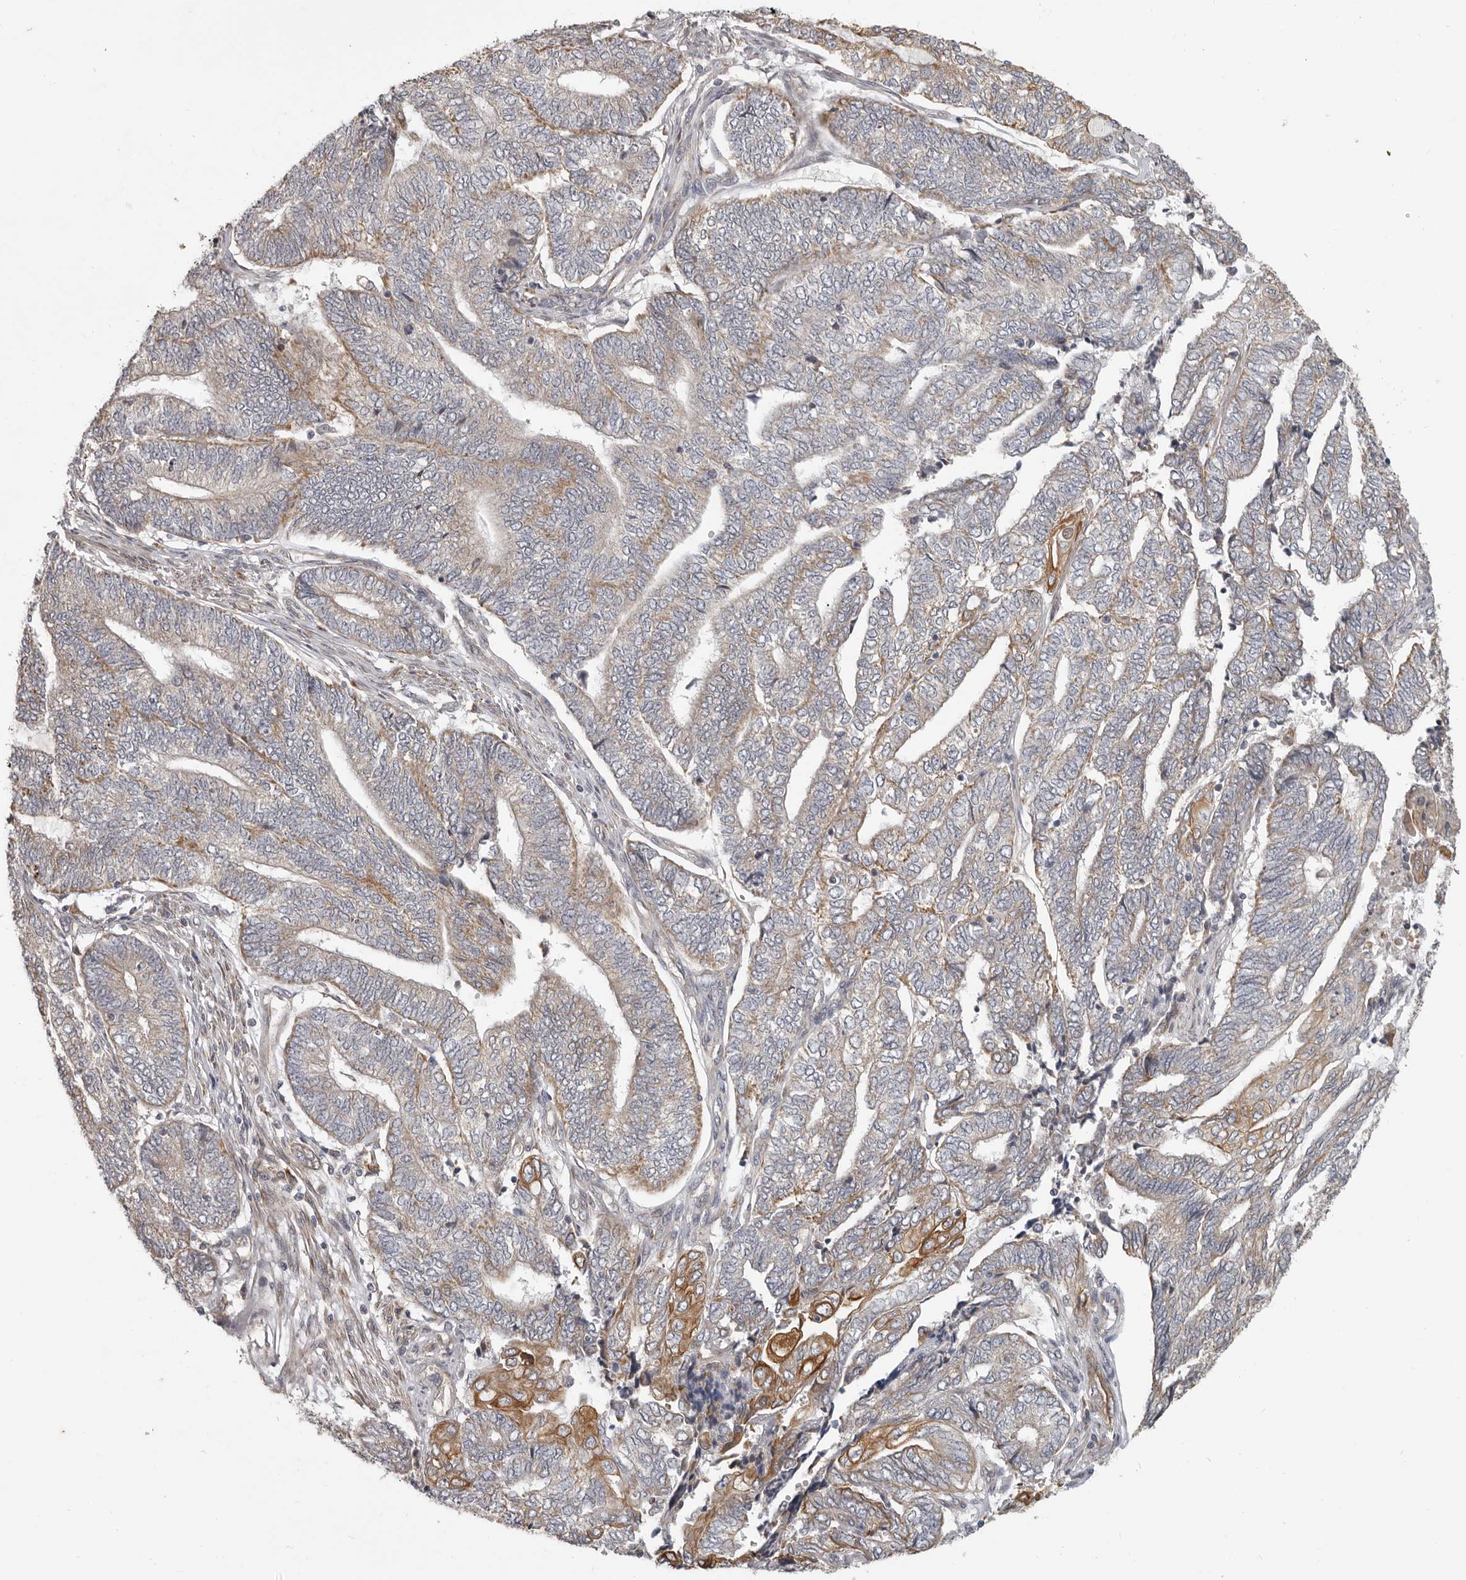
{"staining": {"intensity": "moderate", "quantity": "25%-75%", "location": "cytoplasmic/membranous"}, "tissue": "endometrial cancer", "cell_type": "Tumor cells", "image_type": "cancer", "snomed": [{"axis": "morphology", "description": "Adenocarcinoma, NOS"}, {"axis": "topography", "description": "Uterus"}, {"axis": "topography", "description": "Endometrium"}], "caption": "The immunohistochemical stain shows moderate cytoplasmic/membranous expression in tumor cells of endometrial adenocarcinoma tissue.", "gene": "UNK", "patient": {"sex": "female", "age": 70}}